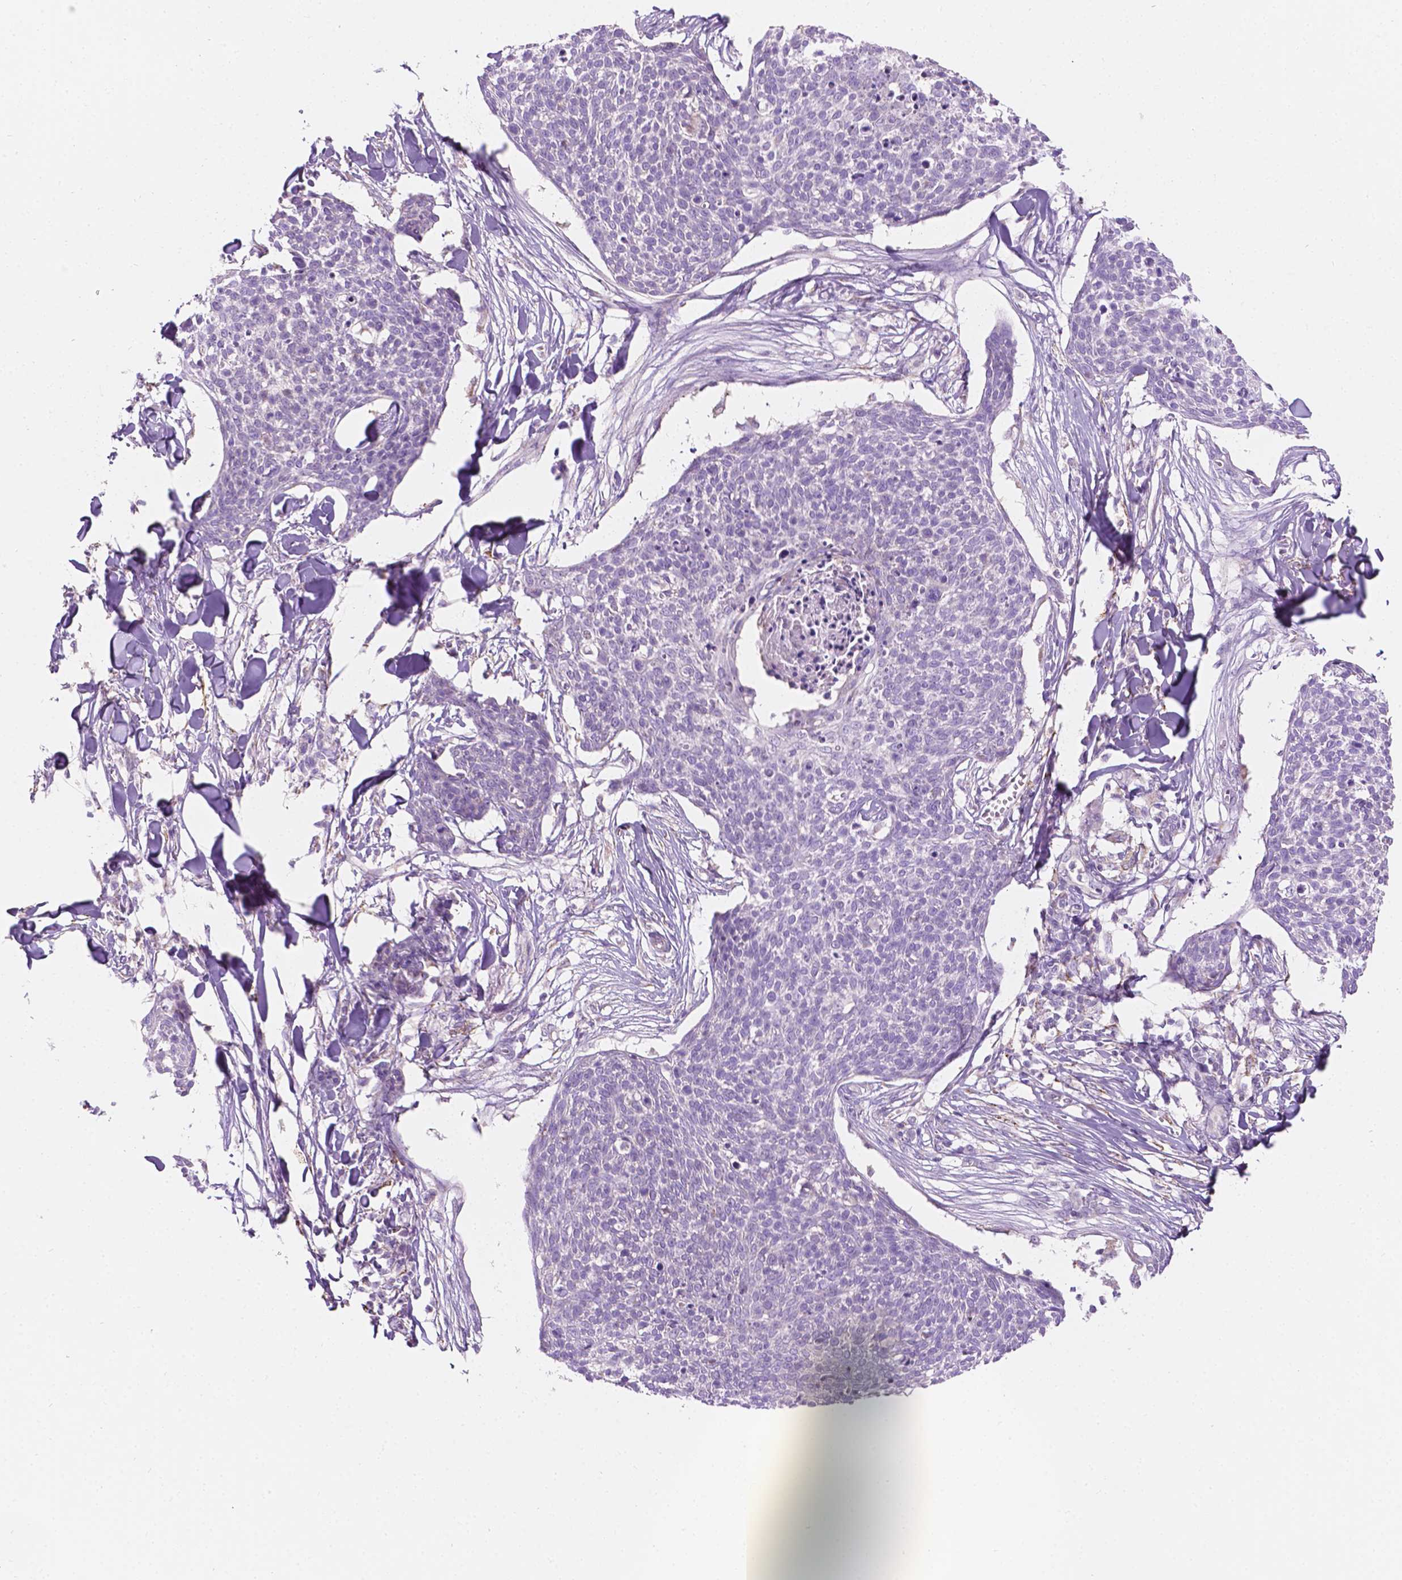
{"staining": {"intensity": "negative", "quantity": "none", "location": "none"}, "tissue": "skin cancer", "cell_type": "Tumor cells", "image_type": "cancer", "snomed": [{"axis": "morphology", "description": "Squamous cell carcinoma, NOS"}, {"axis": "topography", "description": "Skin"}, {"axis": "topography", "description": "Vulva"}], "caption": "The histopathology image demonstrates no significant expression in tumor cells of skin squamous cell carcinoma. (DAB IHC with hematoxylin counter stain).", "gene": "NOS1AP", "patient": {"sex": "female", "age": 75}}